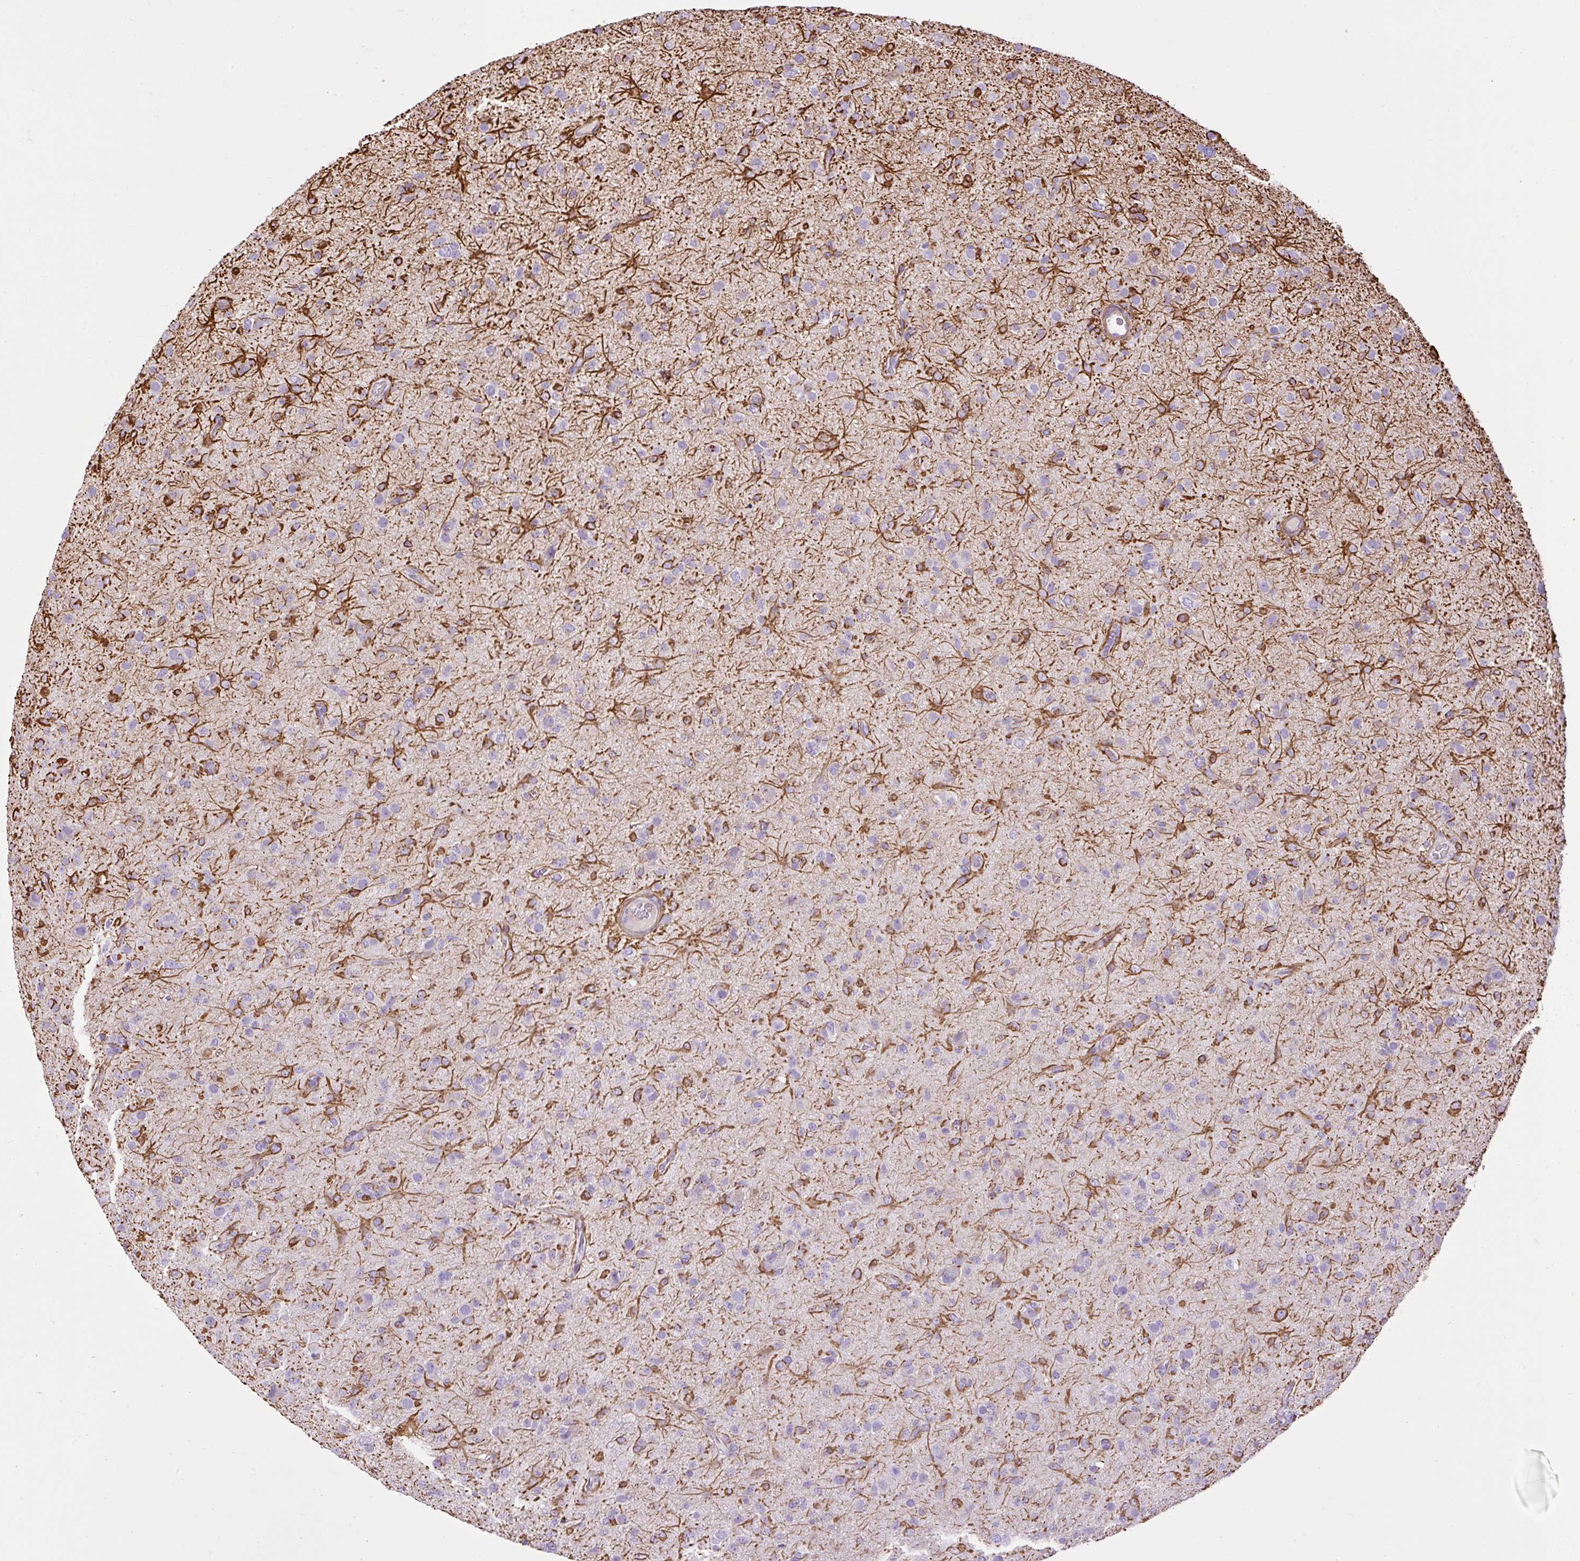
{"staining": {"intensity": "negative", "quantity": "none", "location": "none"}, "tissue": "glioma", "cell_type": "Tumor cells", "image_type": "cancer", "snomed": [{"axis": "morphology", "description": "Glioma, malignant, Low grade"}, {"axis": "topography", "description": "Brain"}], "caption": "An immunohistochemistry histopathology image of low-grade glioma (malignant) is shown. There is no staining in tumor cells of low-grade glioma (malignant).", "gene": "VWA7", "patient": {"sex": "male", "age": 65}}